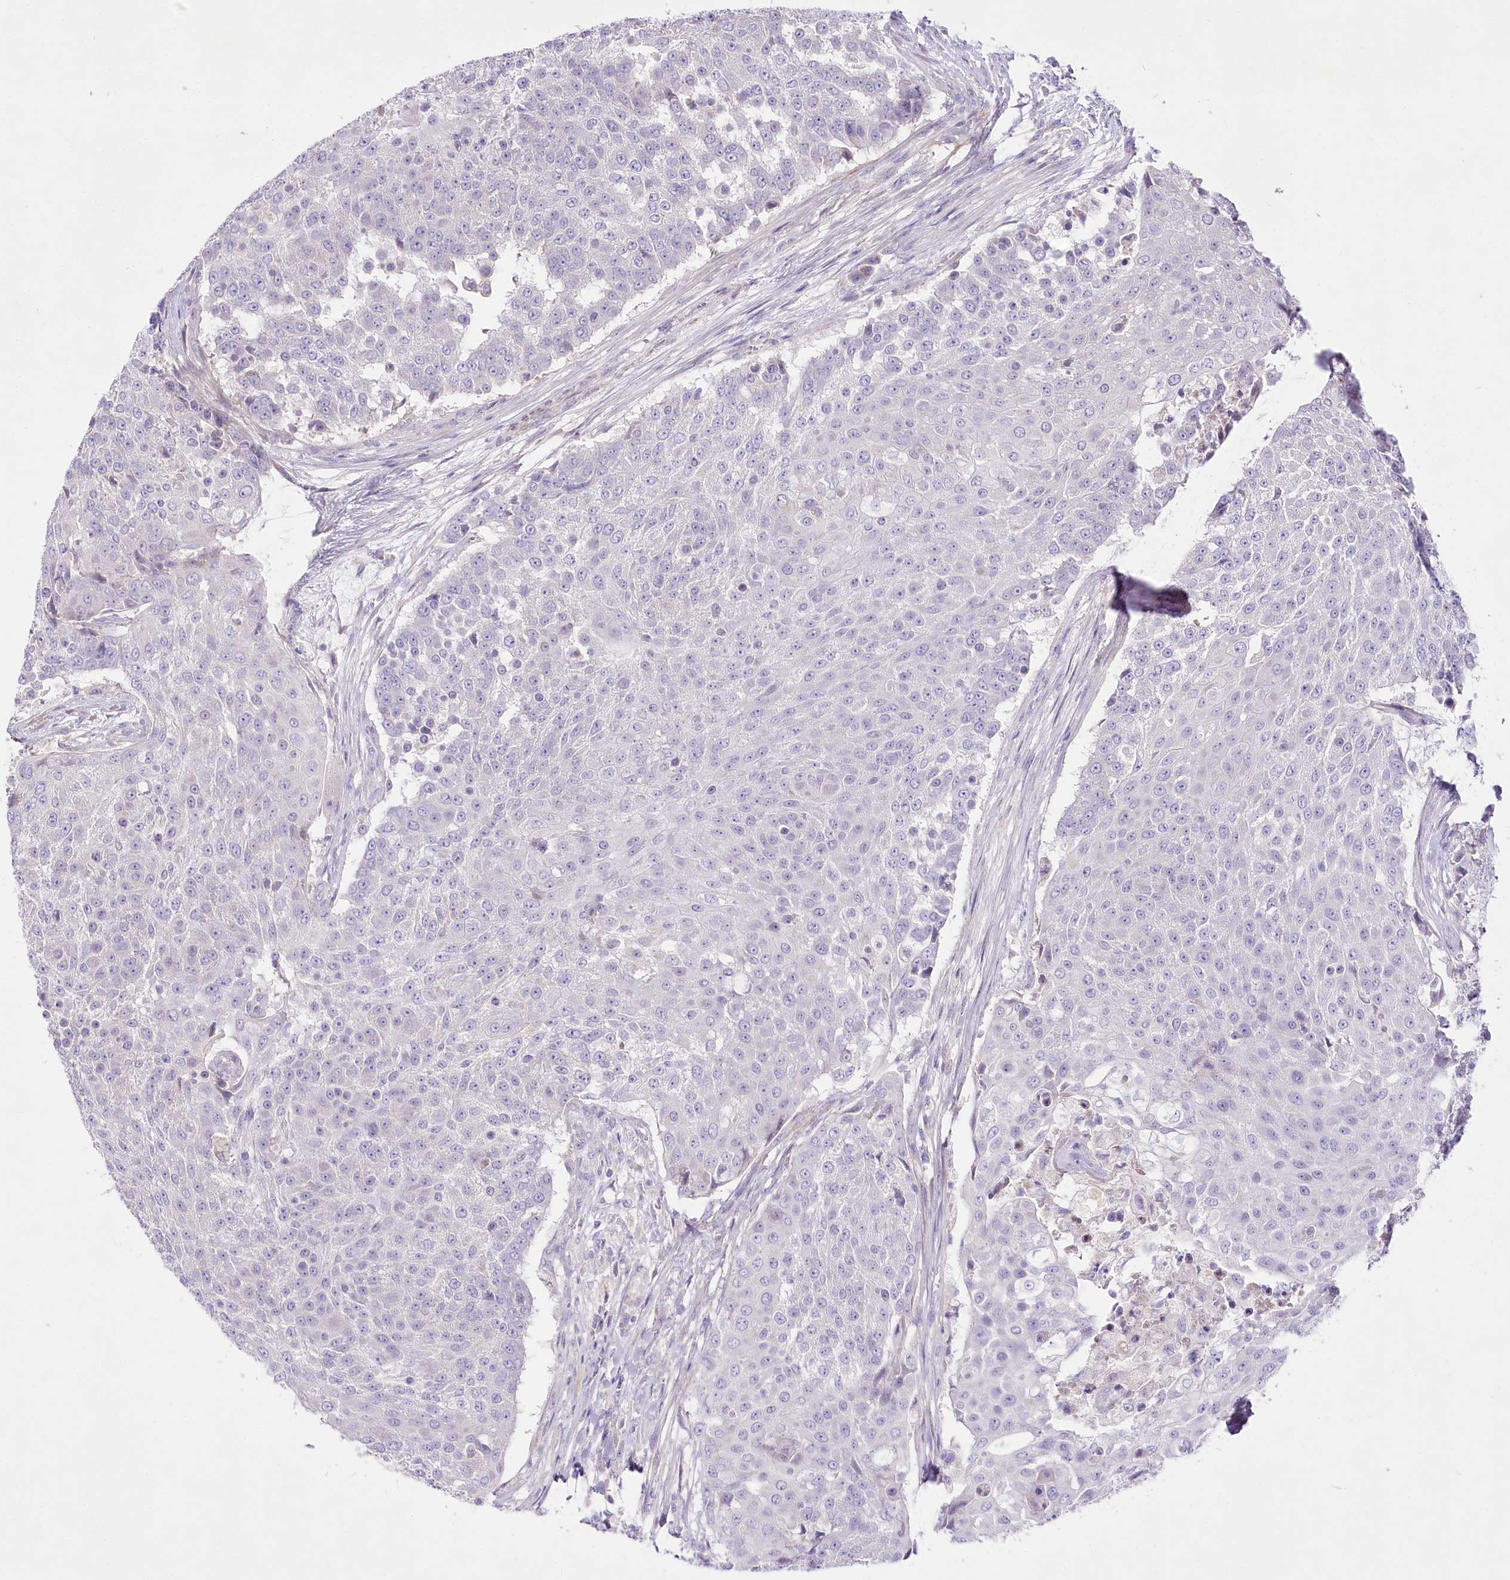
{"staining": {"intensity": "negative", "quantity": "none", "location": "none"}, "tissue": "urothelial cancer", "cell_type": "Tumor cells", "image_type": "cancer", "snomed": [{"axis": "morphology", "description": "Urothelial carcinoma, High grade"}, {"axis": "topography", "description": "Urinary bladder"}], "caption": "An image of high-grade urothelial carcinoma stained for a protein shows no brown staining in tumor cells.", "gene": "LRRC14B", "patient": {"sex": "female", "age": 63}}